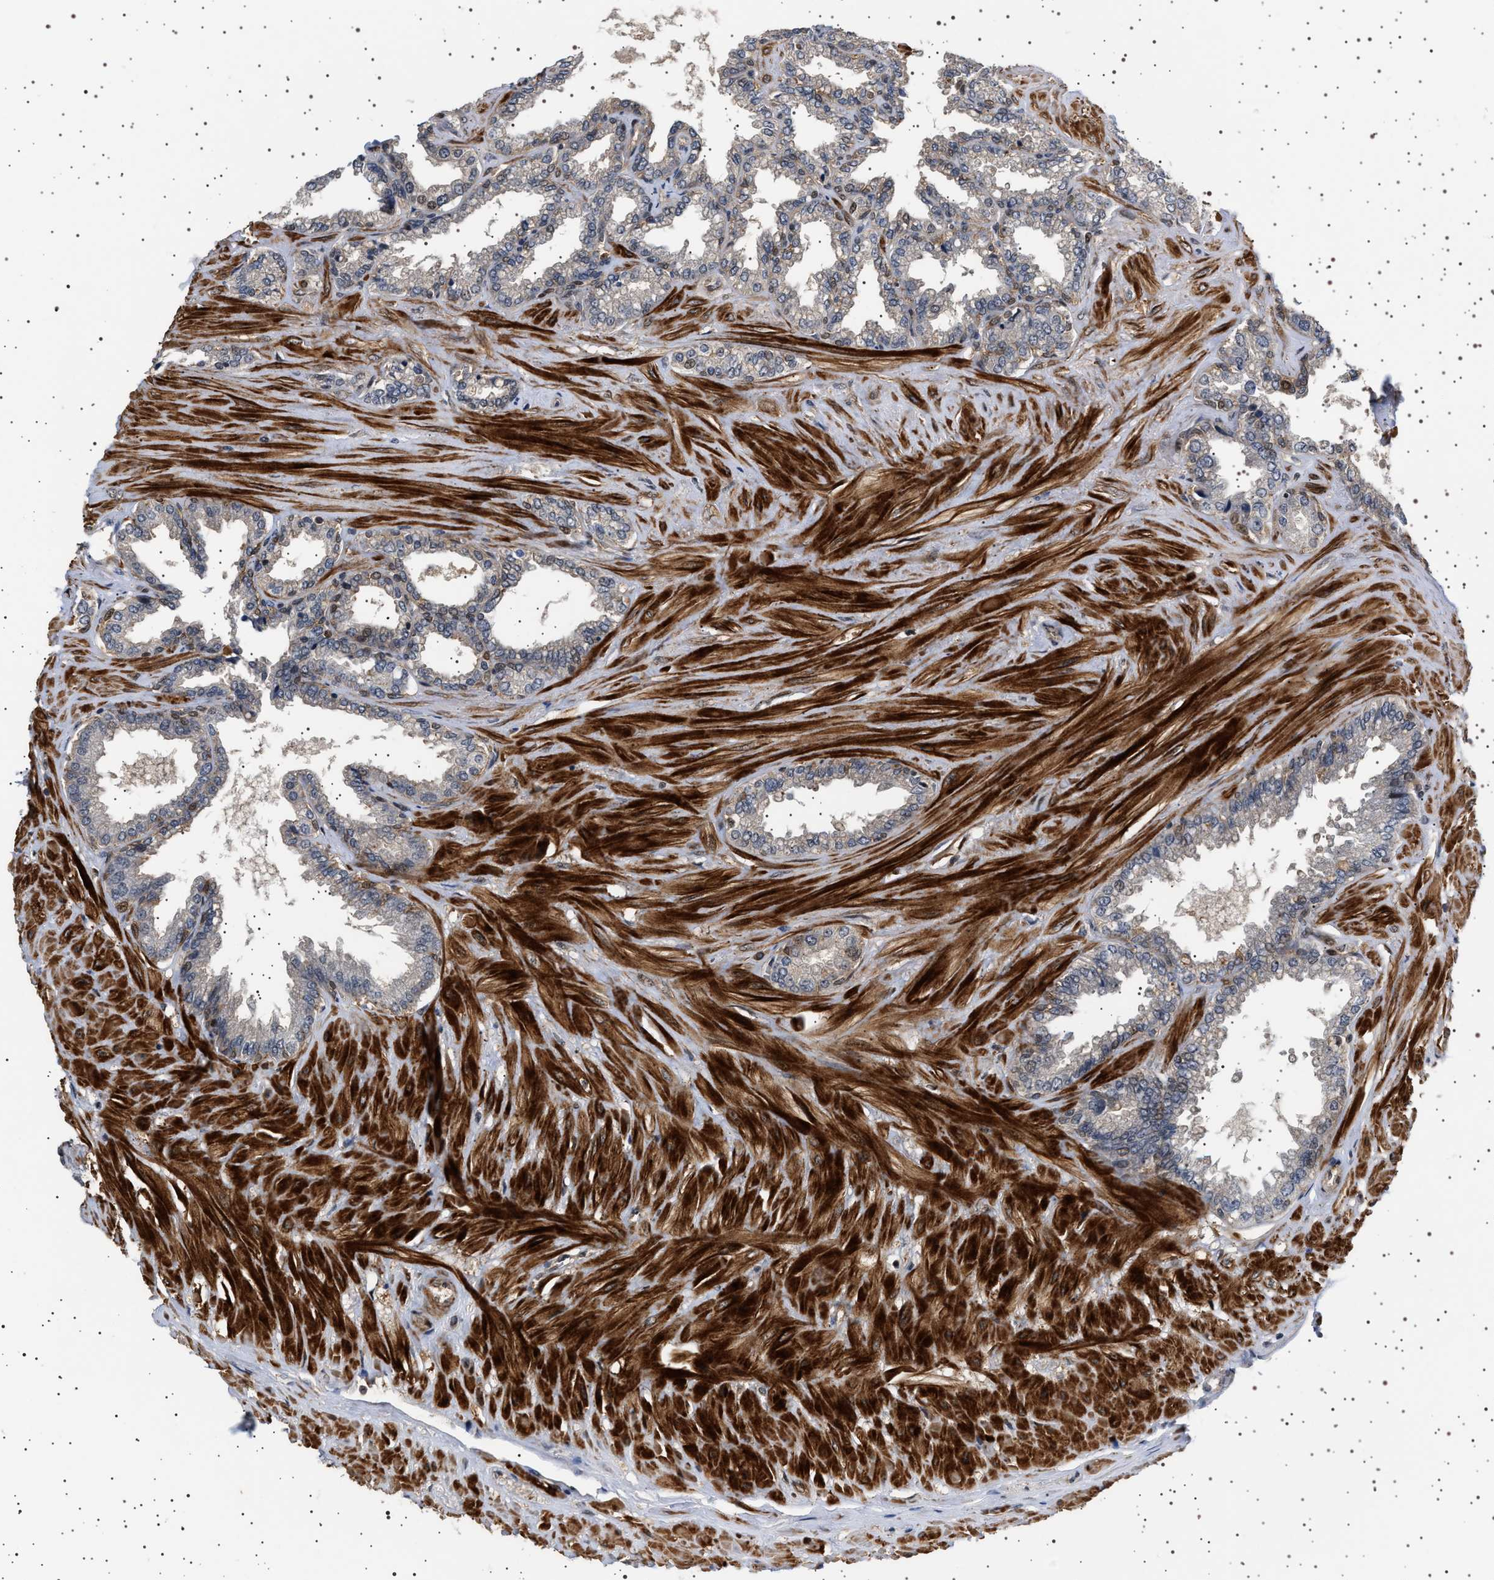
{"staining": {"intensity": "moderate", "quantity": "<25%", "location": "cytoplasmic/membranous"}, "tissue": "seminal vesicle", "cell_type": "Glandular cells", "image_type": "normal", "snomed": [{"axis": "morphology", "description": "Normal tissue, NOS"}, {"axis": "topography", "description": "Seminal veicle"}], "caption": "Immunohistochemical staining of normal human seminal vesicle reveals <25% levels of moderate cytoplasmic/membranous protein positivity in about <25% of glandular cells.", "gene": "BAG3", "patient": {"sex": "male", "age": 46}}